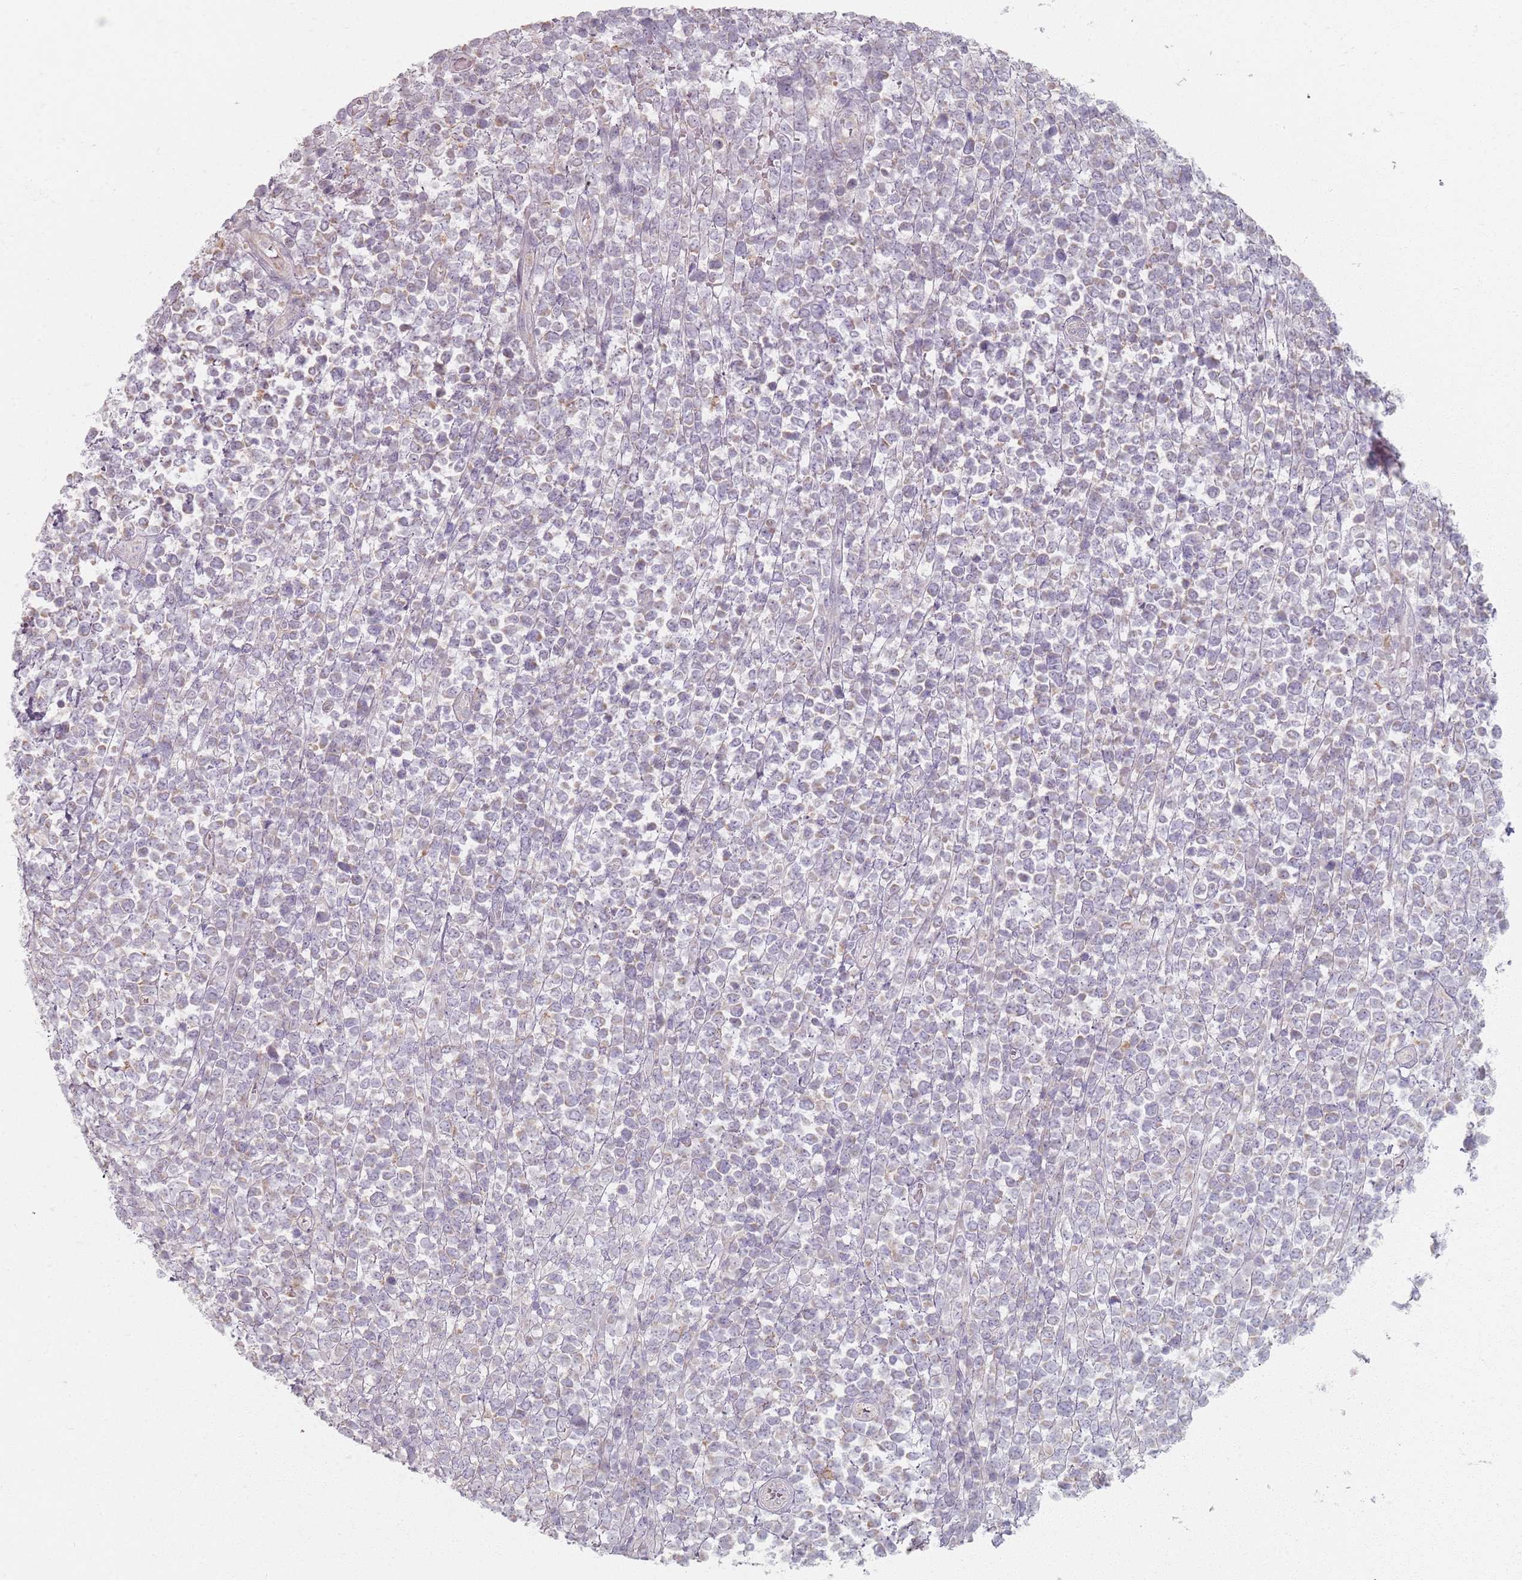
{"staining": {"intensity": "negative", "quantity": "none", "location": "none"}, "tissue": "lymphoma", "cell_type": "Tumor cells", "image_type": "cancer", "snomed": [{"axis": "morphology", "description": "Malignant lymphoma, non-Hodgkin's type, High grade"}, {"axis": "topography", "description": "Soft tissue"}], "caption": "This photomicrograph is of lymphoma stained with immunohistochemistry to label a protein in brown with the nuclei are counter-stained blue. There is no positivity in tumor cells.", "gene": "PKD2L2", "patient": {"sex": "female", "age": 56}}